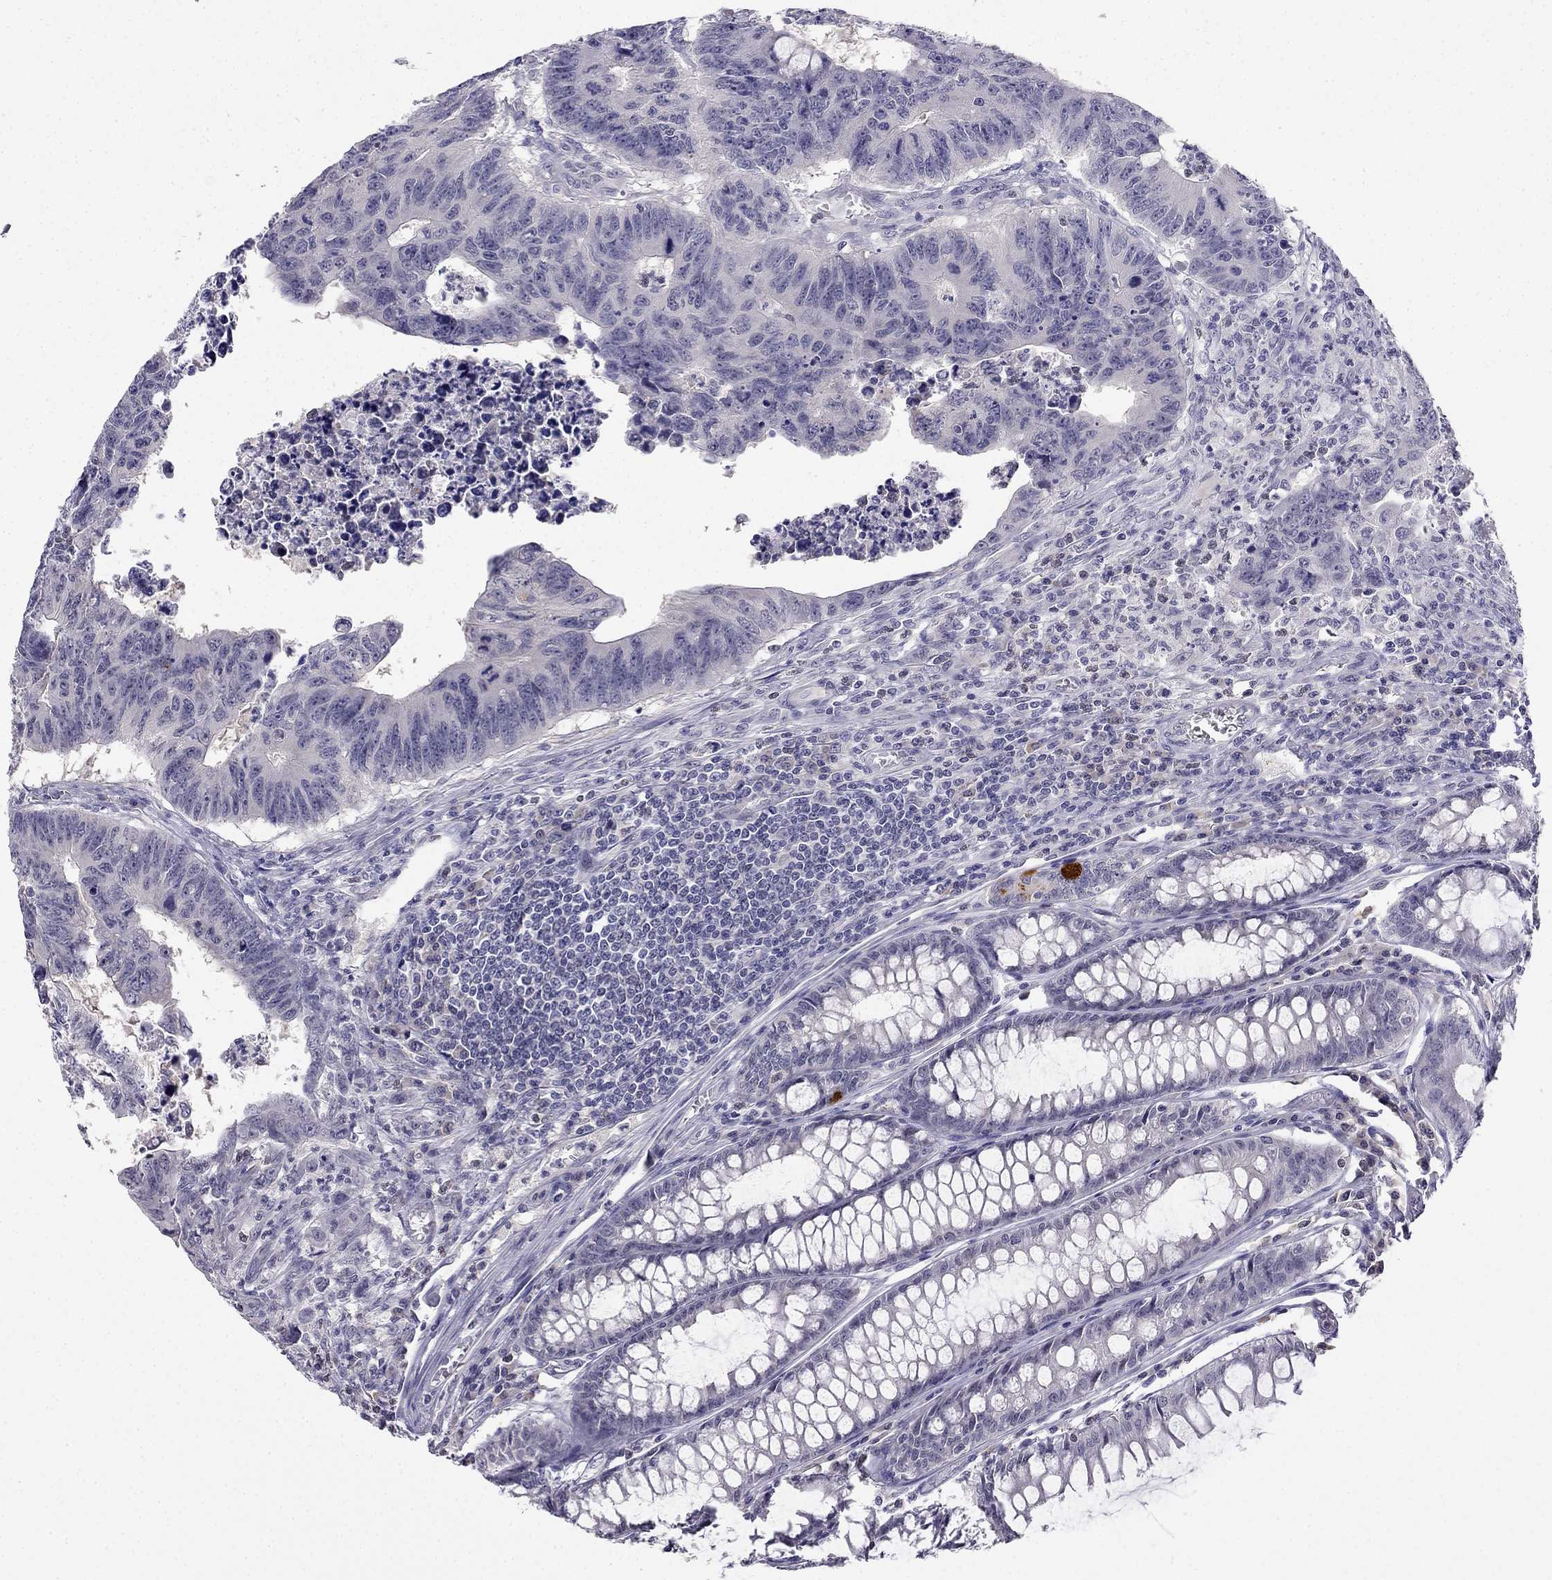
{"staining": {"intensity": "negative", "quantity": "none", "location": "none"}, "tissue": "colorectal cancer", "cell_type": "Tumor cells", "image_type": "cancer", "snomed": [{"axis": "morphology", "description": "Adenocarcinoma, NOS"}, {"axis": "topography", "description": "Rectum"}], "caption": "Protein analysis of adenocarcinoma (colorectal) exhibits no significant expression in tumor cells.", "gene": "C16orf89", "patient": {"sex": "female", "age": 85}}